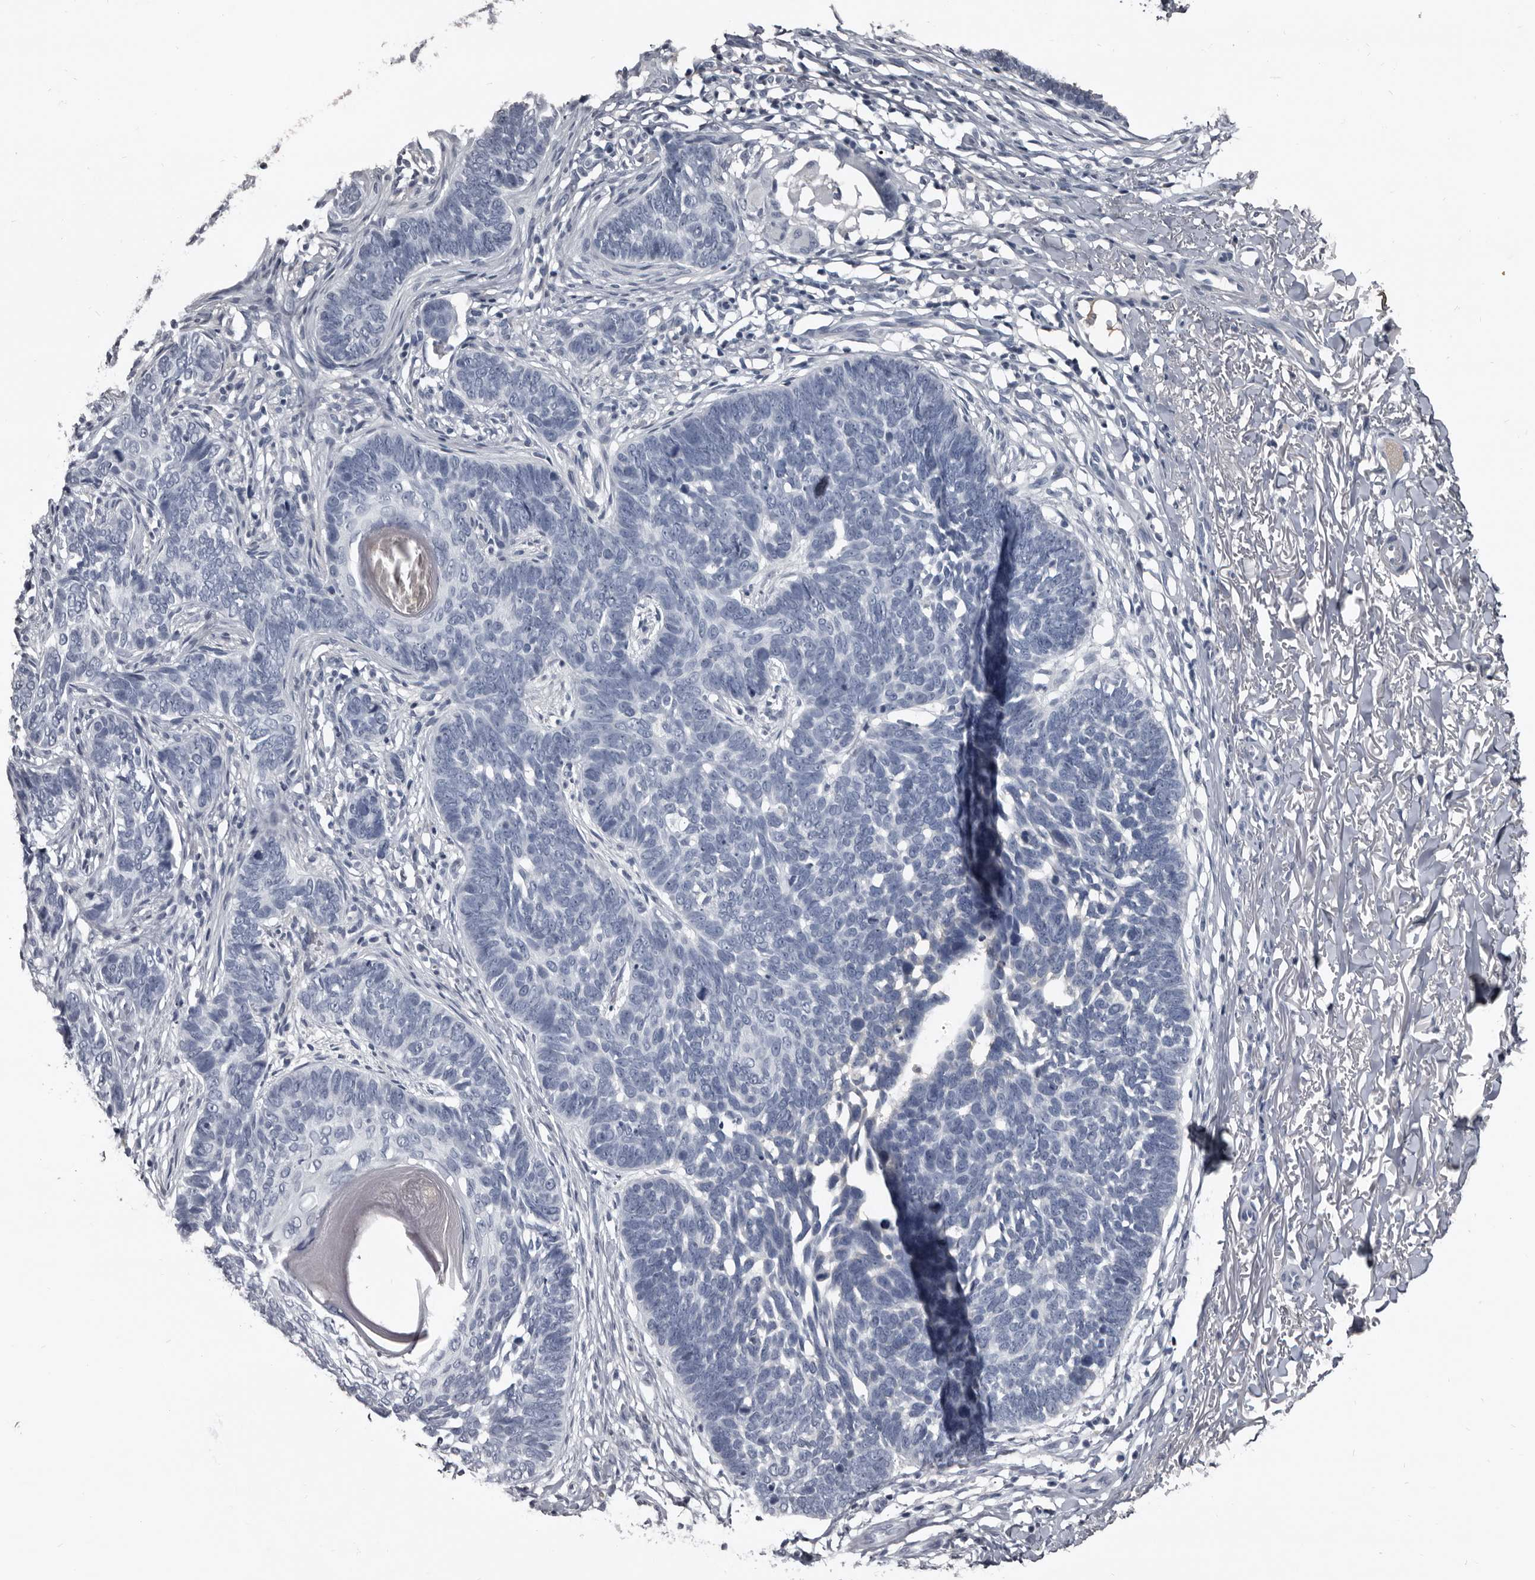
{"staining": {"intensity": "negative", "quantity": "none", "location": "none"}, "tissue": "skin cancer", "cell_type": "Tumor cells", "image_type": "cancer", "snomed": [{"axis": "morphology", "description": "Normal tissue, NOS"}, {"axis": "morphology", "description": "Basal cell carcinoma"}, {"axis": "topography", "description": "Skin"}], "caption": "DAB (3,3'-diaminobenzidine) immunohistochemical staining of human skin basal cell carcinoma reveals no significant expression in tumor cells. (DAB (3,3'-diaminobenzidine) immunohistochemistry with hematoxylin counter stain).", "gene": "GREB1", "patient": {"sex": "male", "age": 77}}